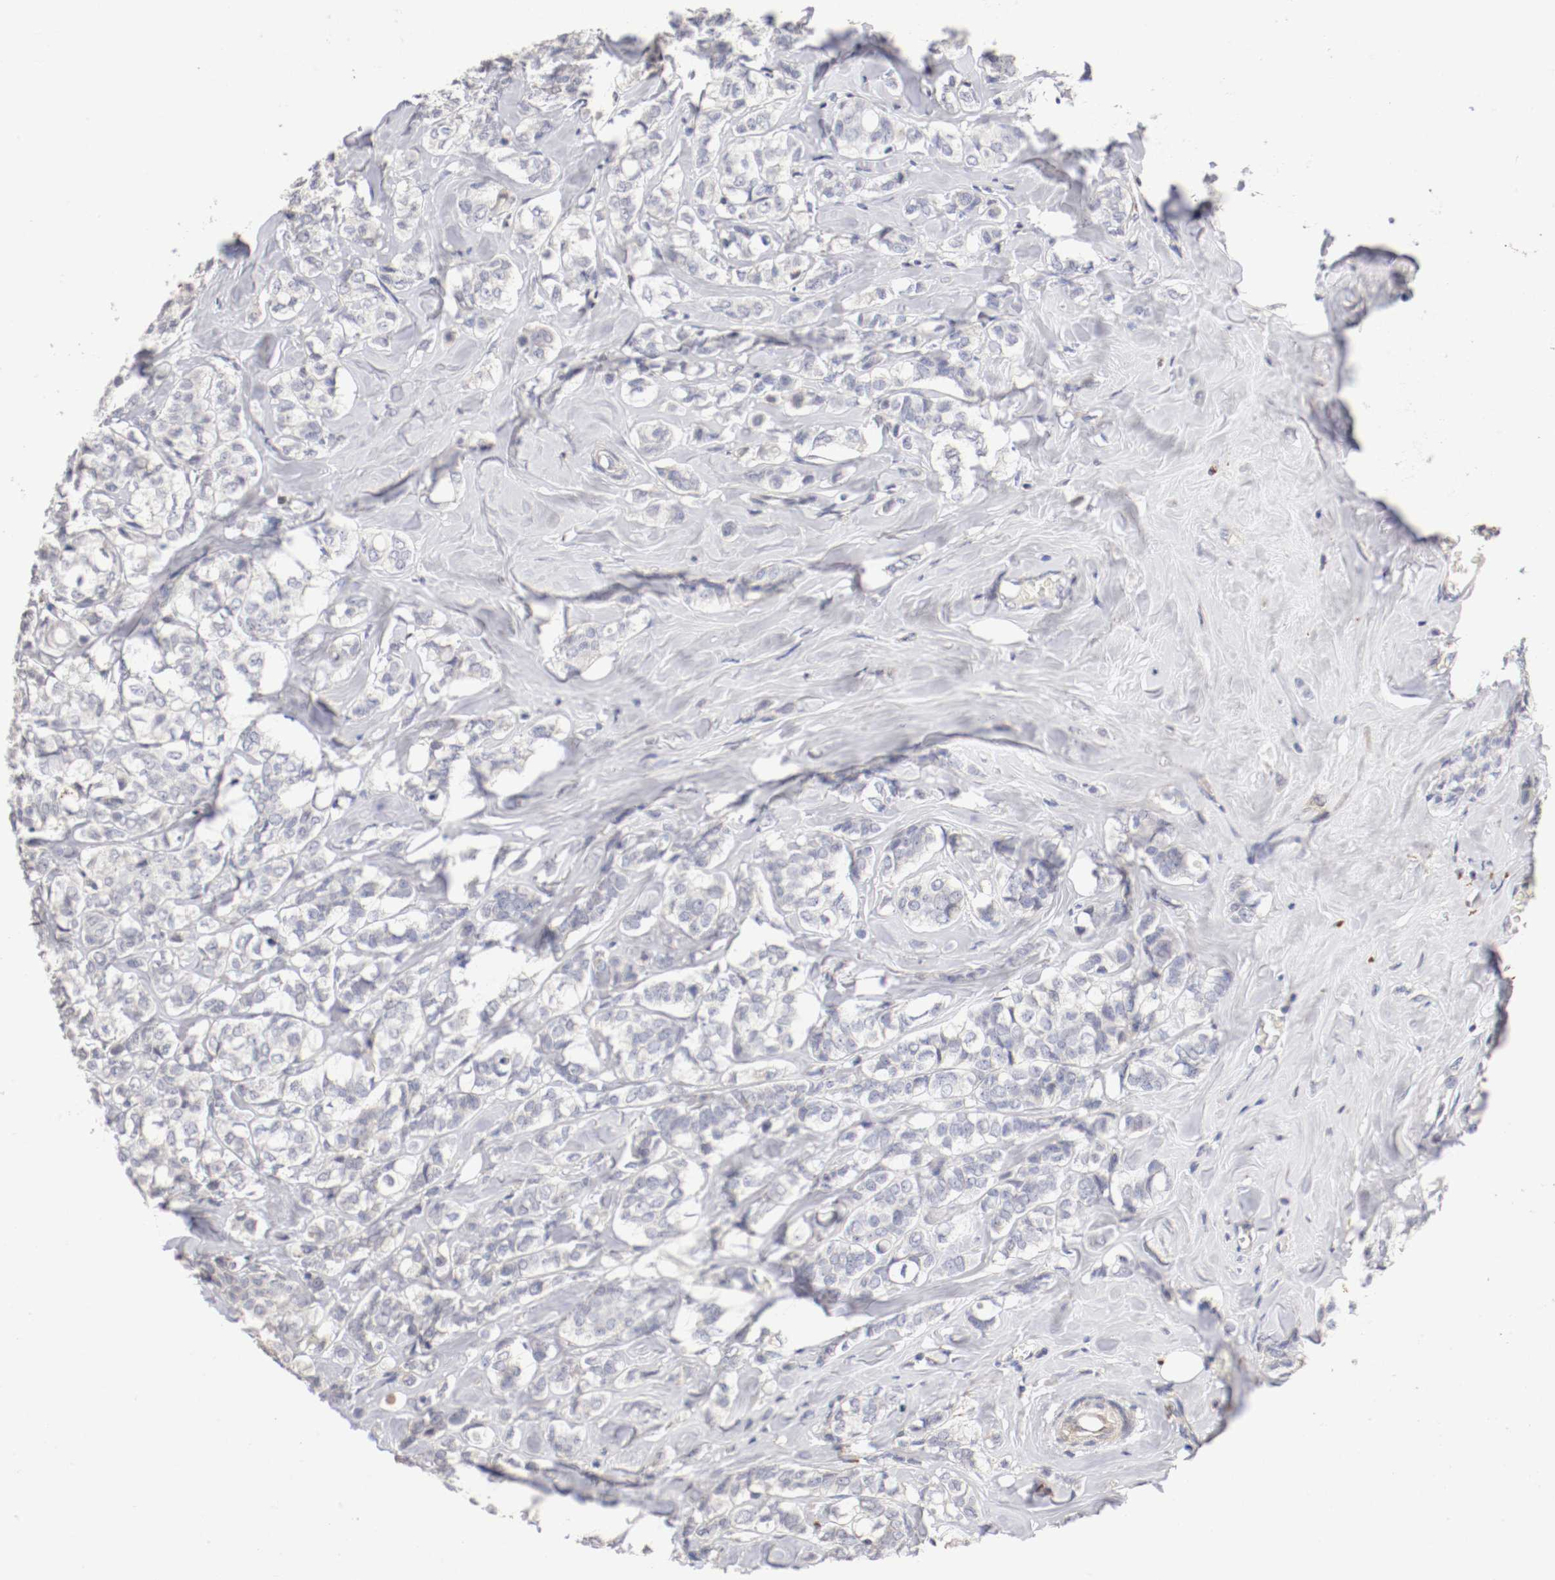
{"staining": {"intensity": "negative", "quantity": "none", "location": "none"}, "tissue": "breast cancer", "cell_type": "Tumor cells", "image_type": "cancer", "snomed": [{"axis": "morphology", "description": "Lobular carcinoma"}, {"axis": "topography", "description": "Breast"}], "caption": "High magnification brightfield microscopy of breast lobular carcinoma stained with DAB (3,3'-diaminobenzidine) (brown) and counterstained with hematoxylin (blue): tumor cells show no significant staining. (Stains: DAB immunohistochemistry with hematoxylin counter stain, Microscopy: brightfield microscopy at high magnification).", "gene": "CDK6", "patient": {"sex": "female", "age": 60}}